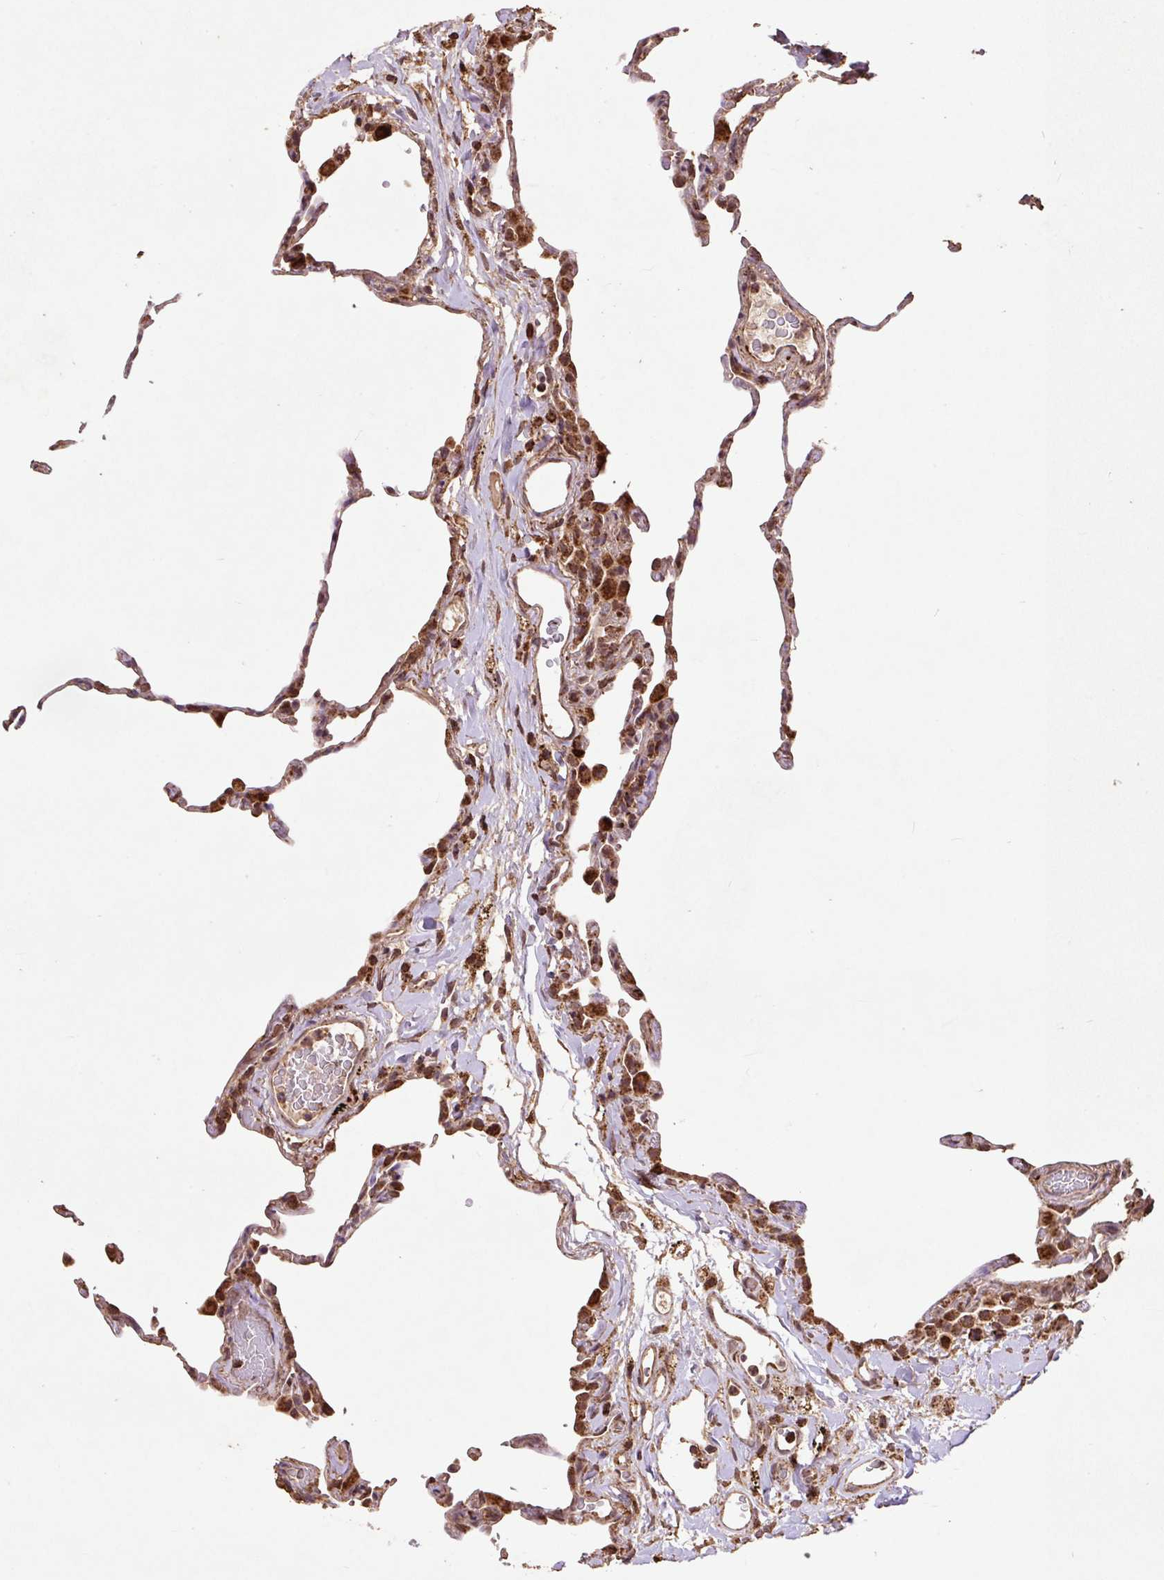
{"staining": {"intensity": "strong", "quantity": "<25%", "location": "cytoplasmic/membranous,nuclear"}, "tissue": "lung", "cell_type": "Alveolar cells", "image_type": "normal", "snomed": [{"axis": "morphology", "description": "Normal tissue, NOS"}, {"axis": "topography", "description": "Lung"}], "caption": "Immunohistochemical staining of unremarkable lung reveals medium levels of strong cytoplasmic/membranous,nuclear expression in about <25% of alveolar cells.", "gene": "ATP5F1A", "patient": {"sex": "female", "age": 57}}